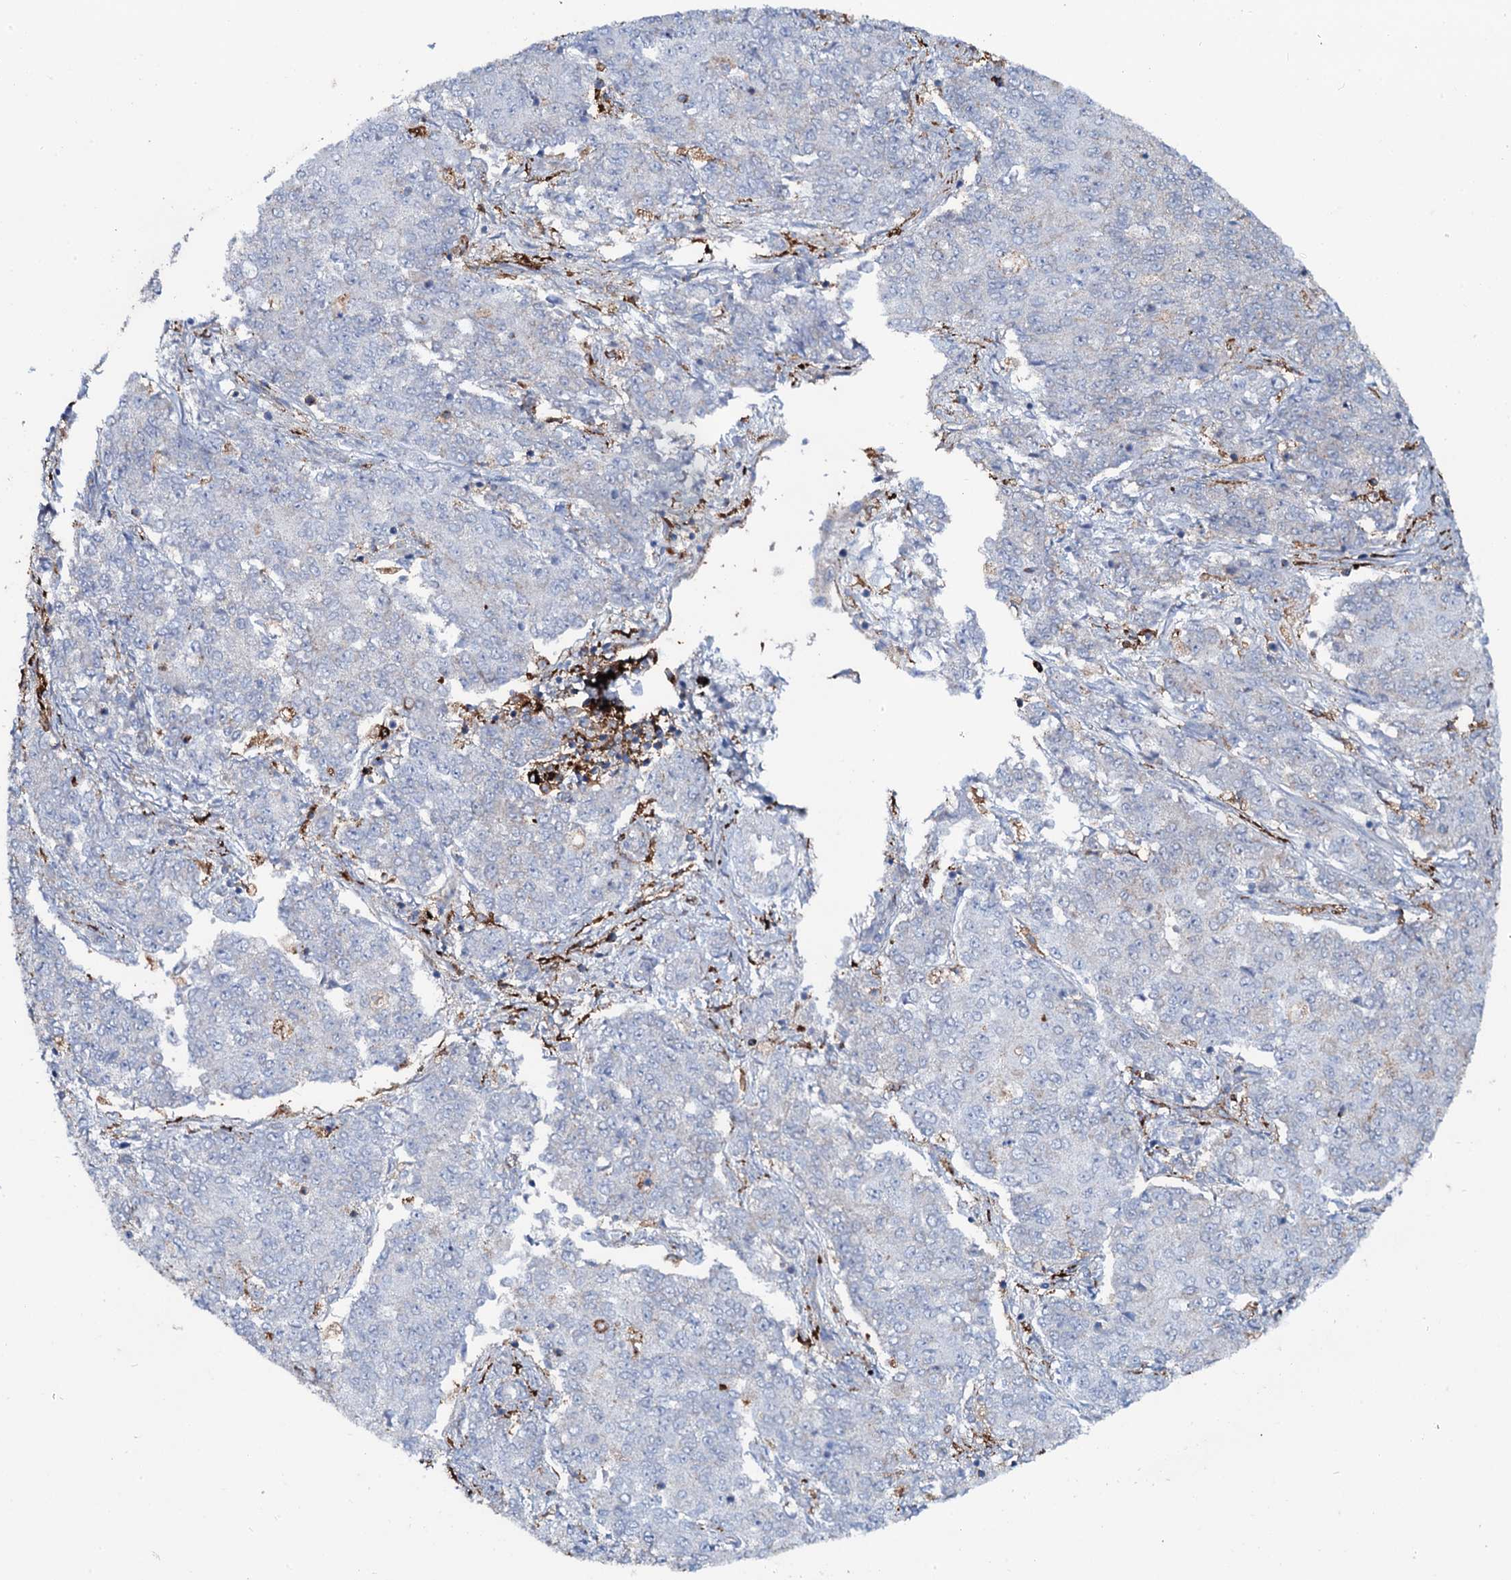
{"staining": {"intensity": "negative", "quantity": "none", "location": "none"}, "tissue": "endometrial cancer", "cell_type": "Tumor cells", "image_type": "cancer", "snomed": [{"axis": "morphology", "description": "Adenocarcinoma, NOS"}, {"axis": "topography", "description": "Endometrium"}], "caption": "DAB immunohistochemical staining of human endometrial cancer shows no significant positivity in tumor cells.", "gene": "OSBPL2", "patient": {"sex": "female", "age": 50}}